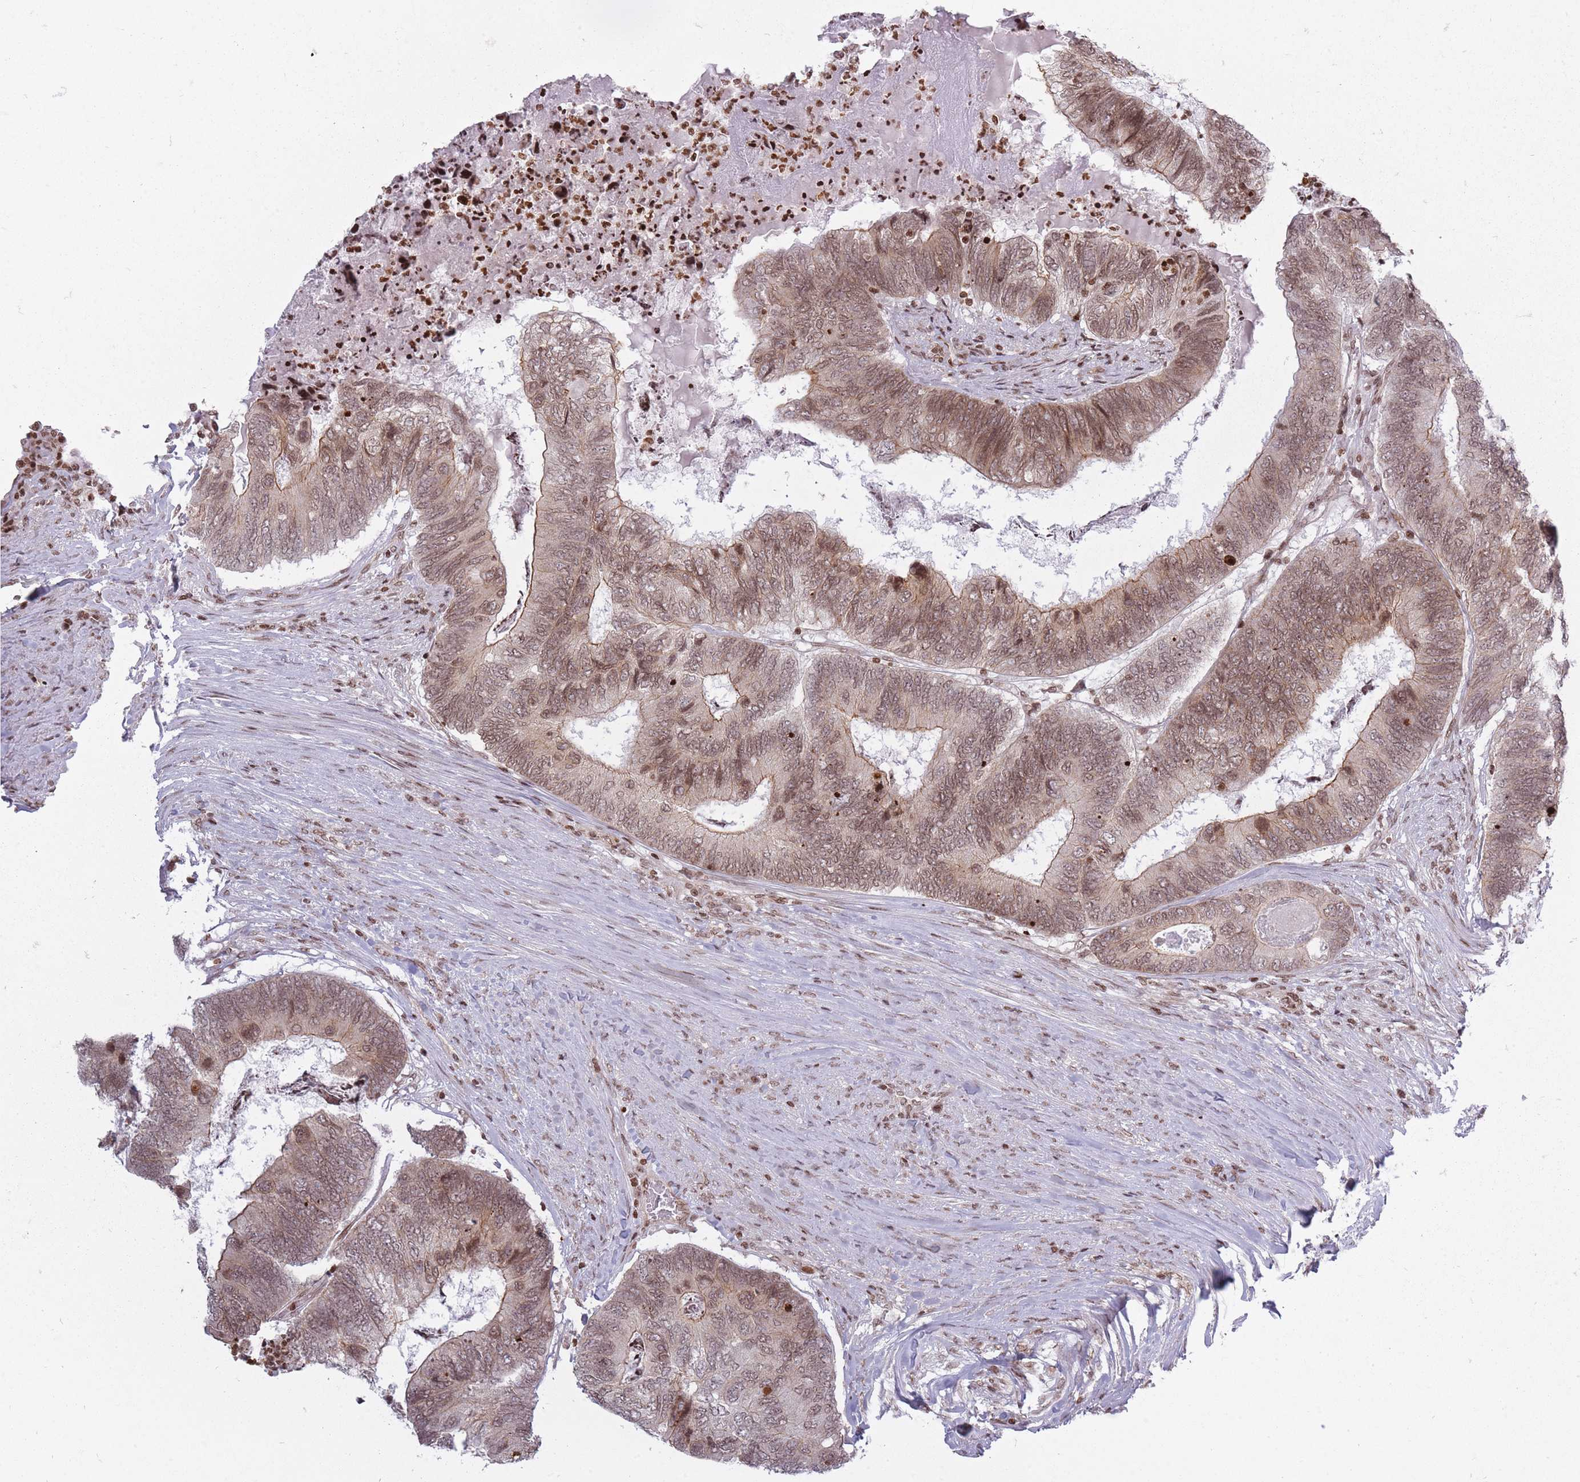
{"staining": {"intensity": "moderate", "quantity": "25%-75%", "location": "cytoplasmic/membranous,nuclear"}, "tissue": "colorectal cancer", "cell_type": "Tumor cells", "image_type": "cancer", "snomed": [{"axis": "morphology", "description": "Adenocarcinoma, NOS"}, {"axis": "topography", "description": "Colon"}], "caption": "Colorectal cancer was stained to show a protein in brown. There is medium levels of moderate cytoplasmic/membranous and nuclear staining in approximately 25%-75% of tumor cells. Using DAB (3,3'-diaminobenzidine) (brown) and hematoxylin (blue) stains, captured at high magnification using brightfield microscopy.", "gene": "TMC6", "patient": {"sex": "female", "age": 67}}